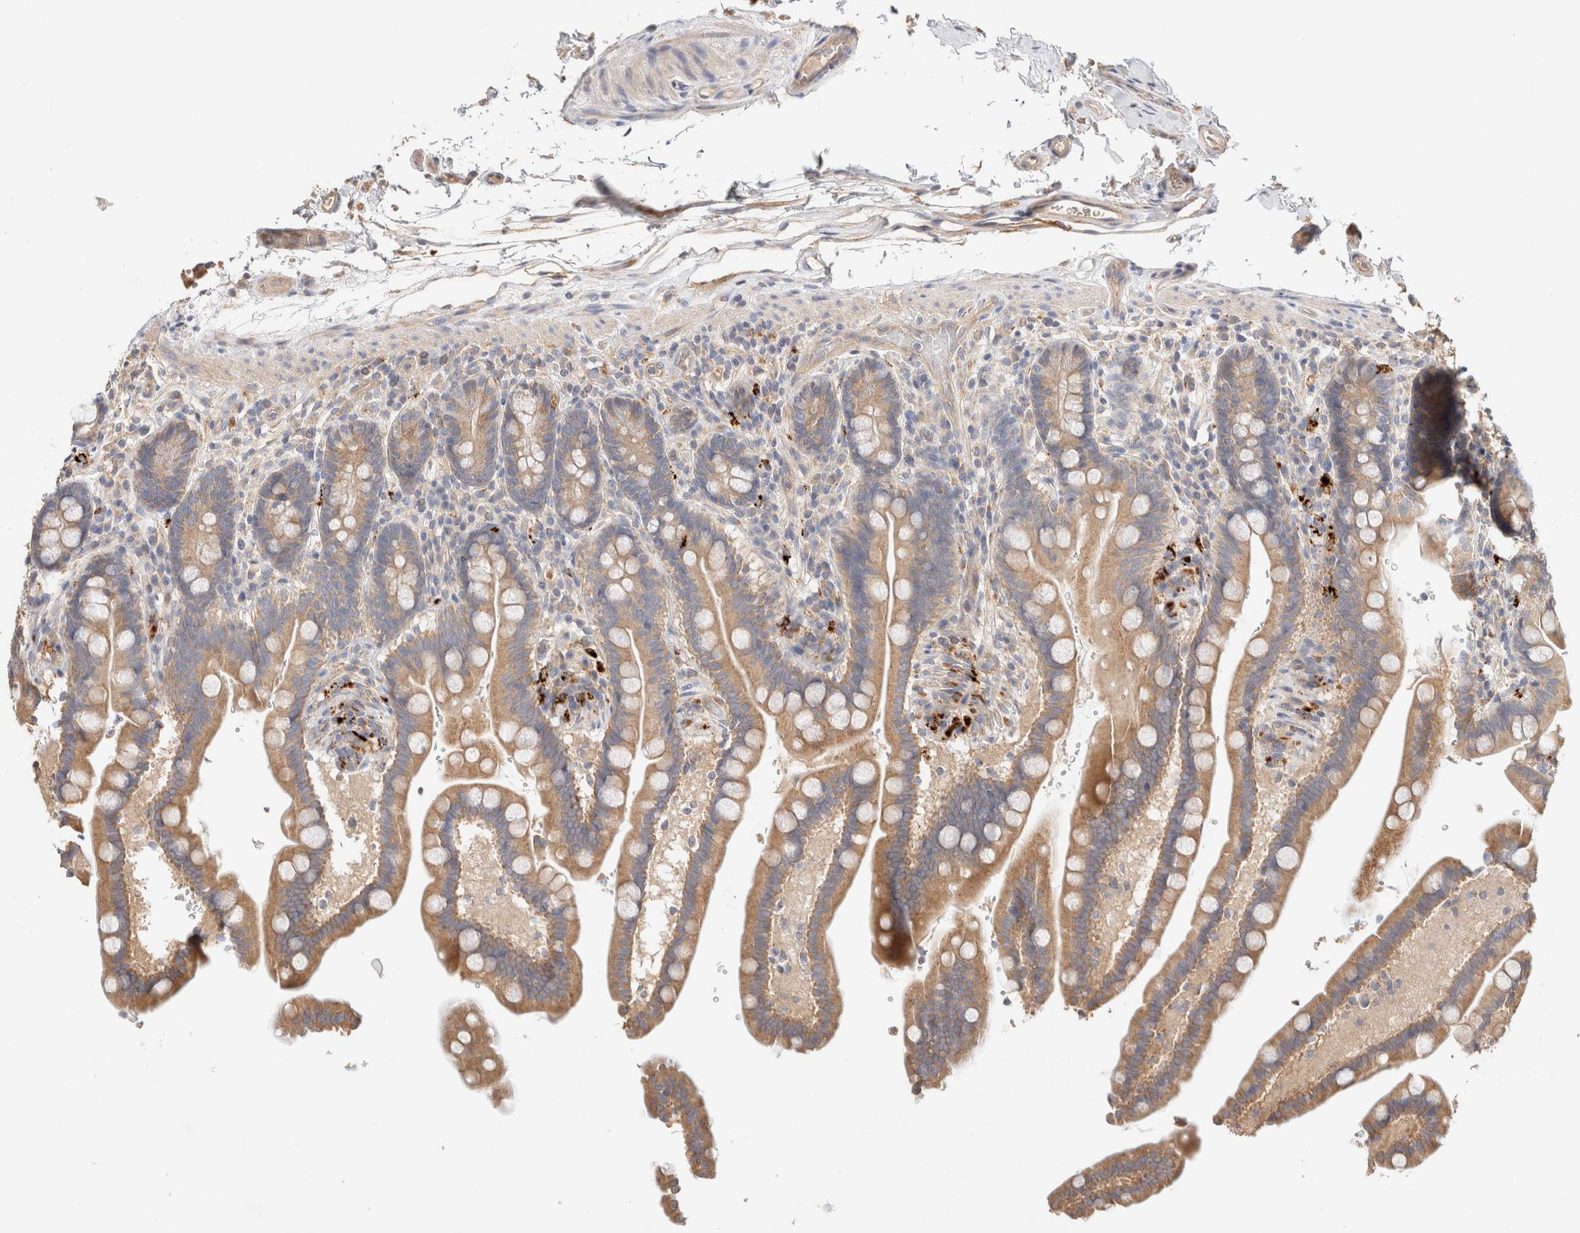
{"staining": {"intensity": "moderate", "quantity": ">75%", "location": "cytoplasmic/membranous"}, "tissue": "colon", "cell_type": "Endothelial cells", "image_type": "normal", "snomed": [{"axis": "morphology", "description": "Normal tissue, NOS"}, {"axis": "topography", "description": "Smooth muscle"}, {"axis": "topography", "description": "Colon"}], "caption": "Moderate cytoplasmic/membranous staining is identified in approximately >75% of endothelial cells in unremarkable colon.", "gene": "B3GNTL1", "patient": {"sex": "male", "age": 73}}